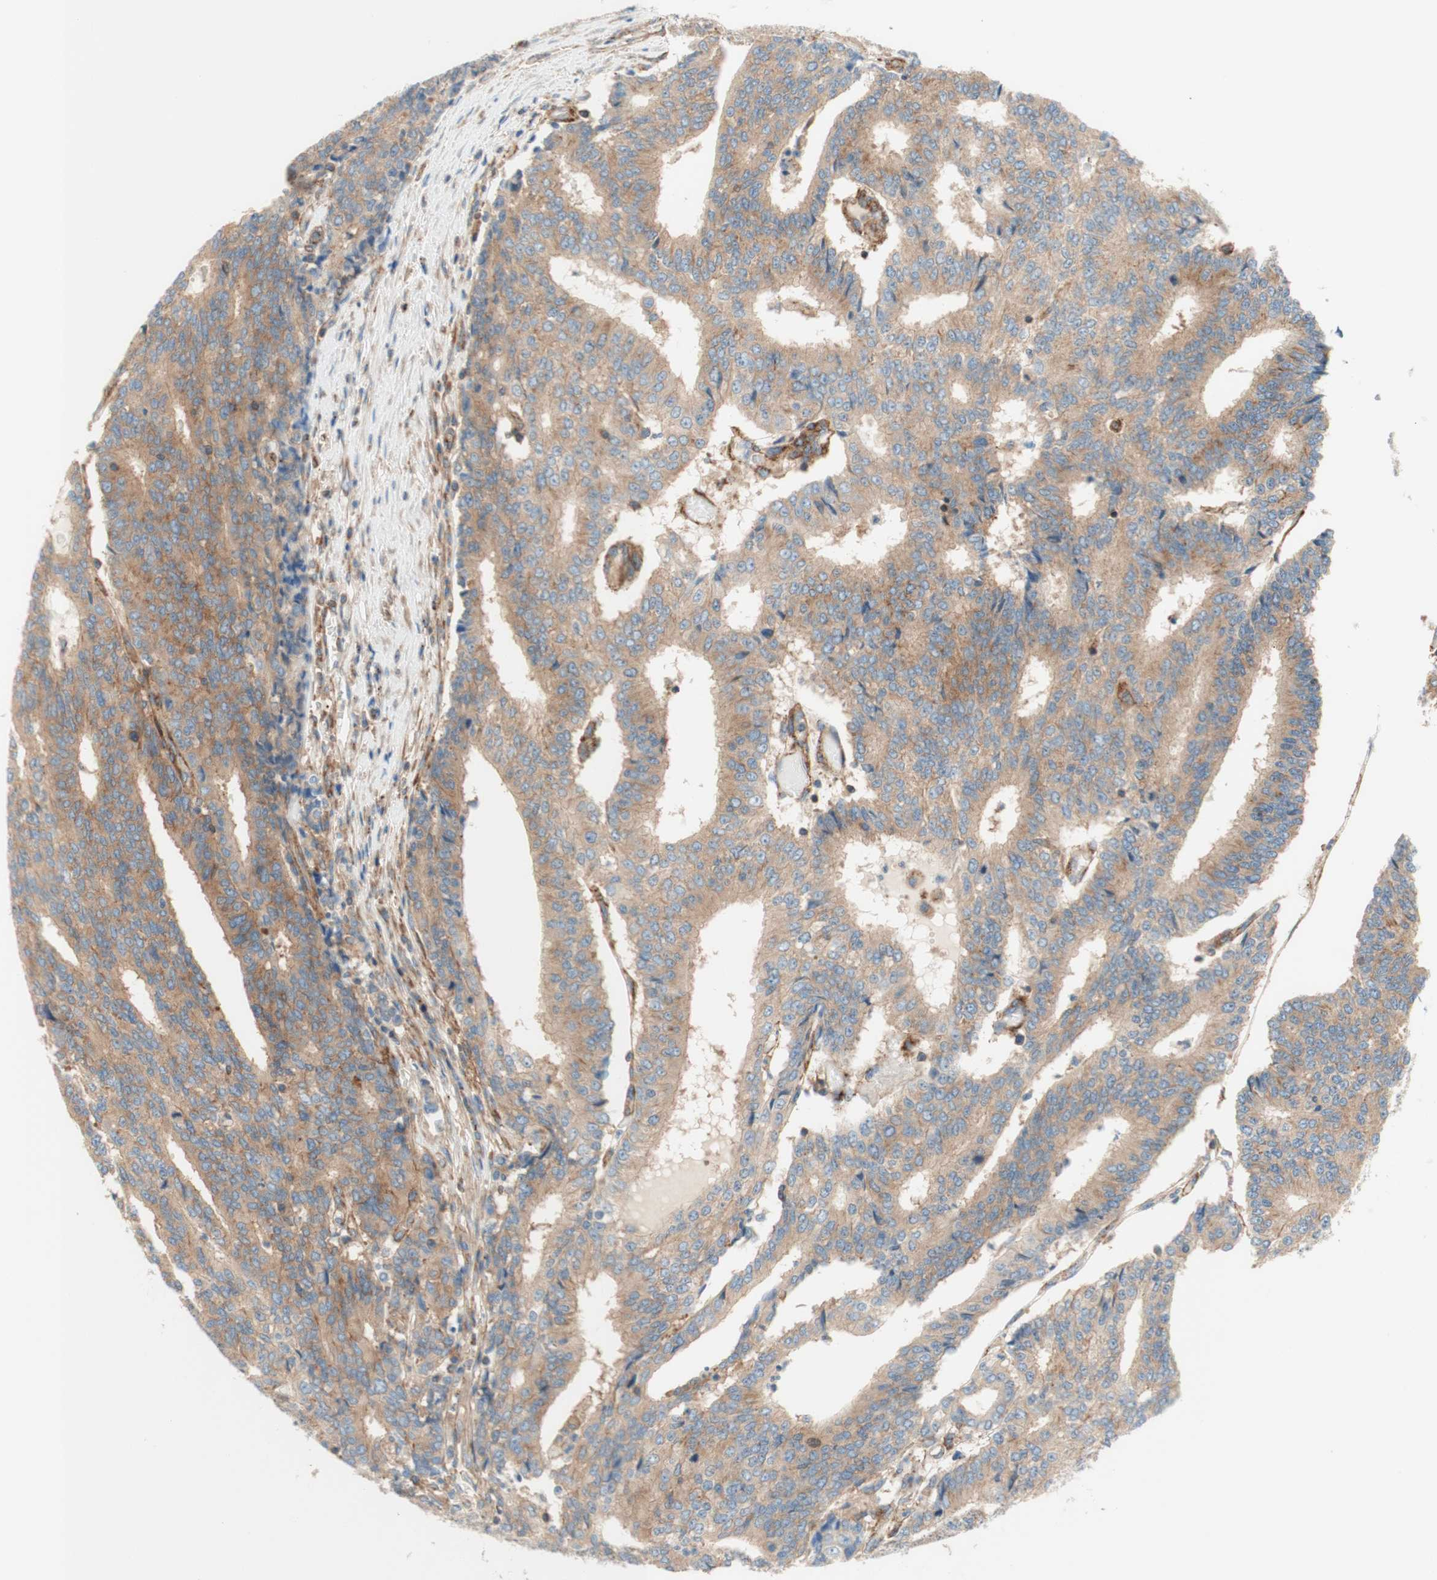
{"staining": {"intensity": "moderate", "quantity": ">75%", "location": "cytoplasmic/membranous"}, "tissue": "prostate cancer", "cell_type": "Tumor cells", "image_type": "cancer", "snomed": [{"axis": "morphology", "description": "Normal tissue, NOS"}, {"axis": "morphology", "description": "Adenocarcinoma, High grade"}, {"axis": "topography", "description": "Prostate"}, {"axis": "topography", "description": "Seminal veicle"}], "caption": "A high-resolution image shows IHC staining of prostate cancer (high-grade adenocarcinoma), which displays moderate cytoplasmic/membranous expression in about >75% of tumor cells. The staining was performed using DAB (3,3'-diaminobenzidine), with brown indicating positive protein expression. Nuclei are stained blue with hematoxylin.", "gene": "VPS26A", "patient": {"sex": "male", "age": 55}}